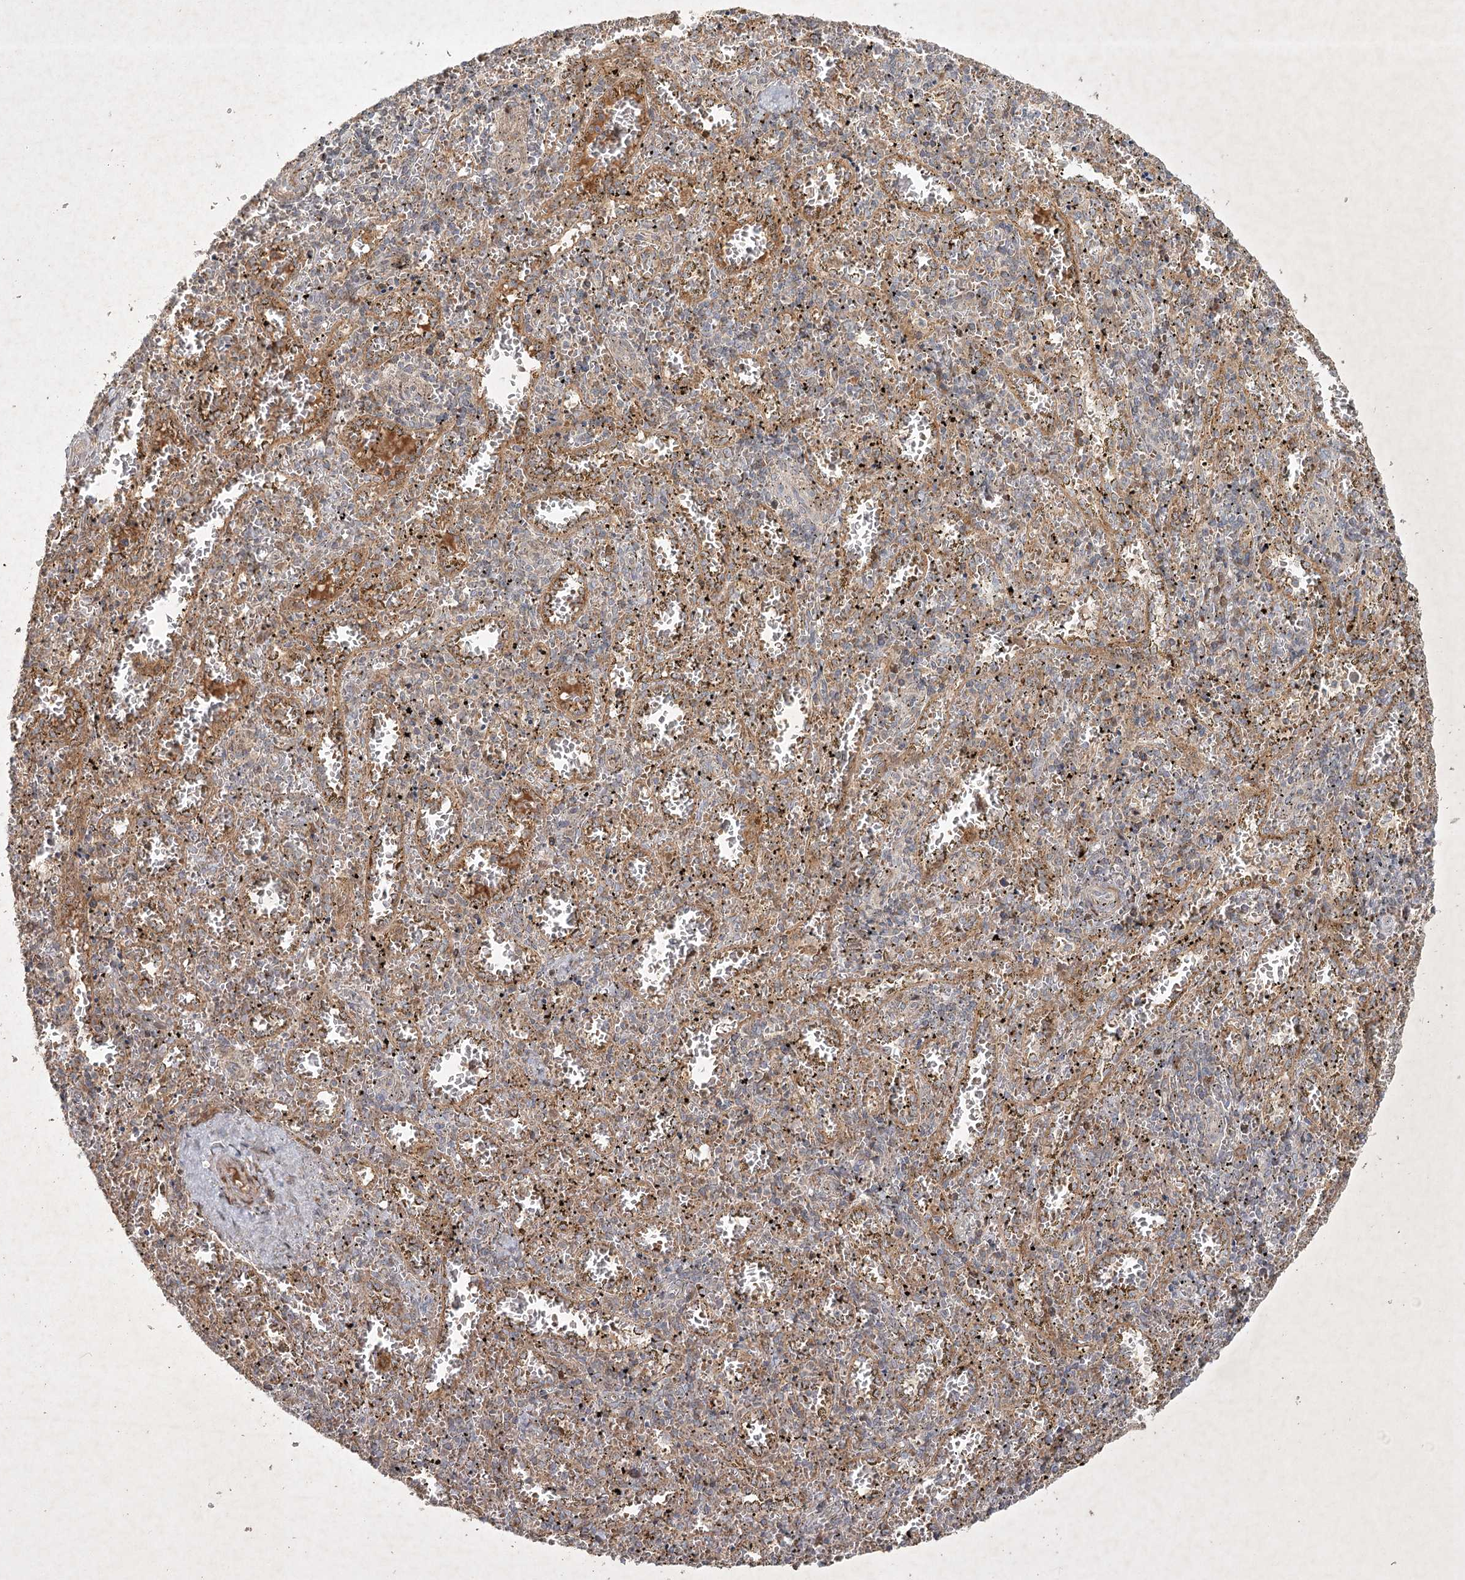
{"staining": {"intensity": "weak", "quantity": "25%-75%", "location": "cytoplasmic/membranous"}, "tissue": "spleen", "cell_type": "Cells in red pulp", "image_type": "normal", "snomed": [{"axis": "morphology", "description": "Normal tissue, NOS"}, {"axis": "topography", "description": "Spleen"}], "caption": "Normal spleen exhibits weak cytoplasmic/membranous expression in about 25%-75% of cells in red pulp (DAB (3,3'-diaminobenzidine) IHC with brightfield microscopy, high magnification)..", "gene": "KBTBD4", "patient": {"sex": "male", "age": 11}}